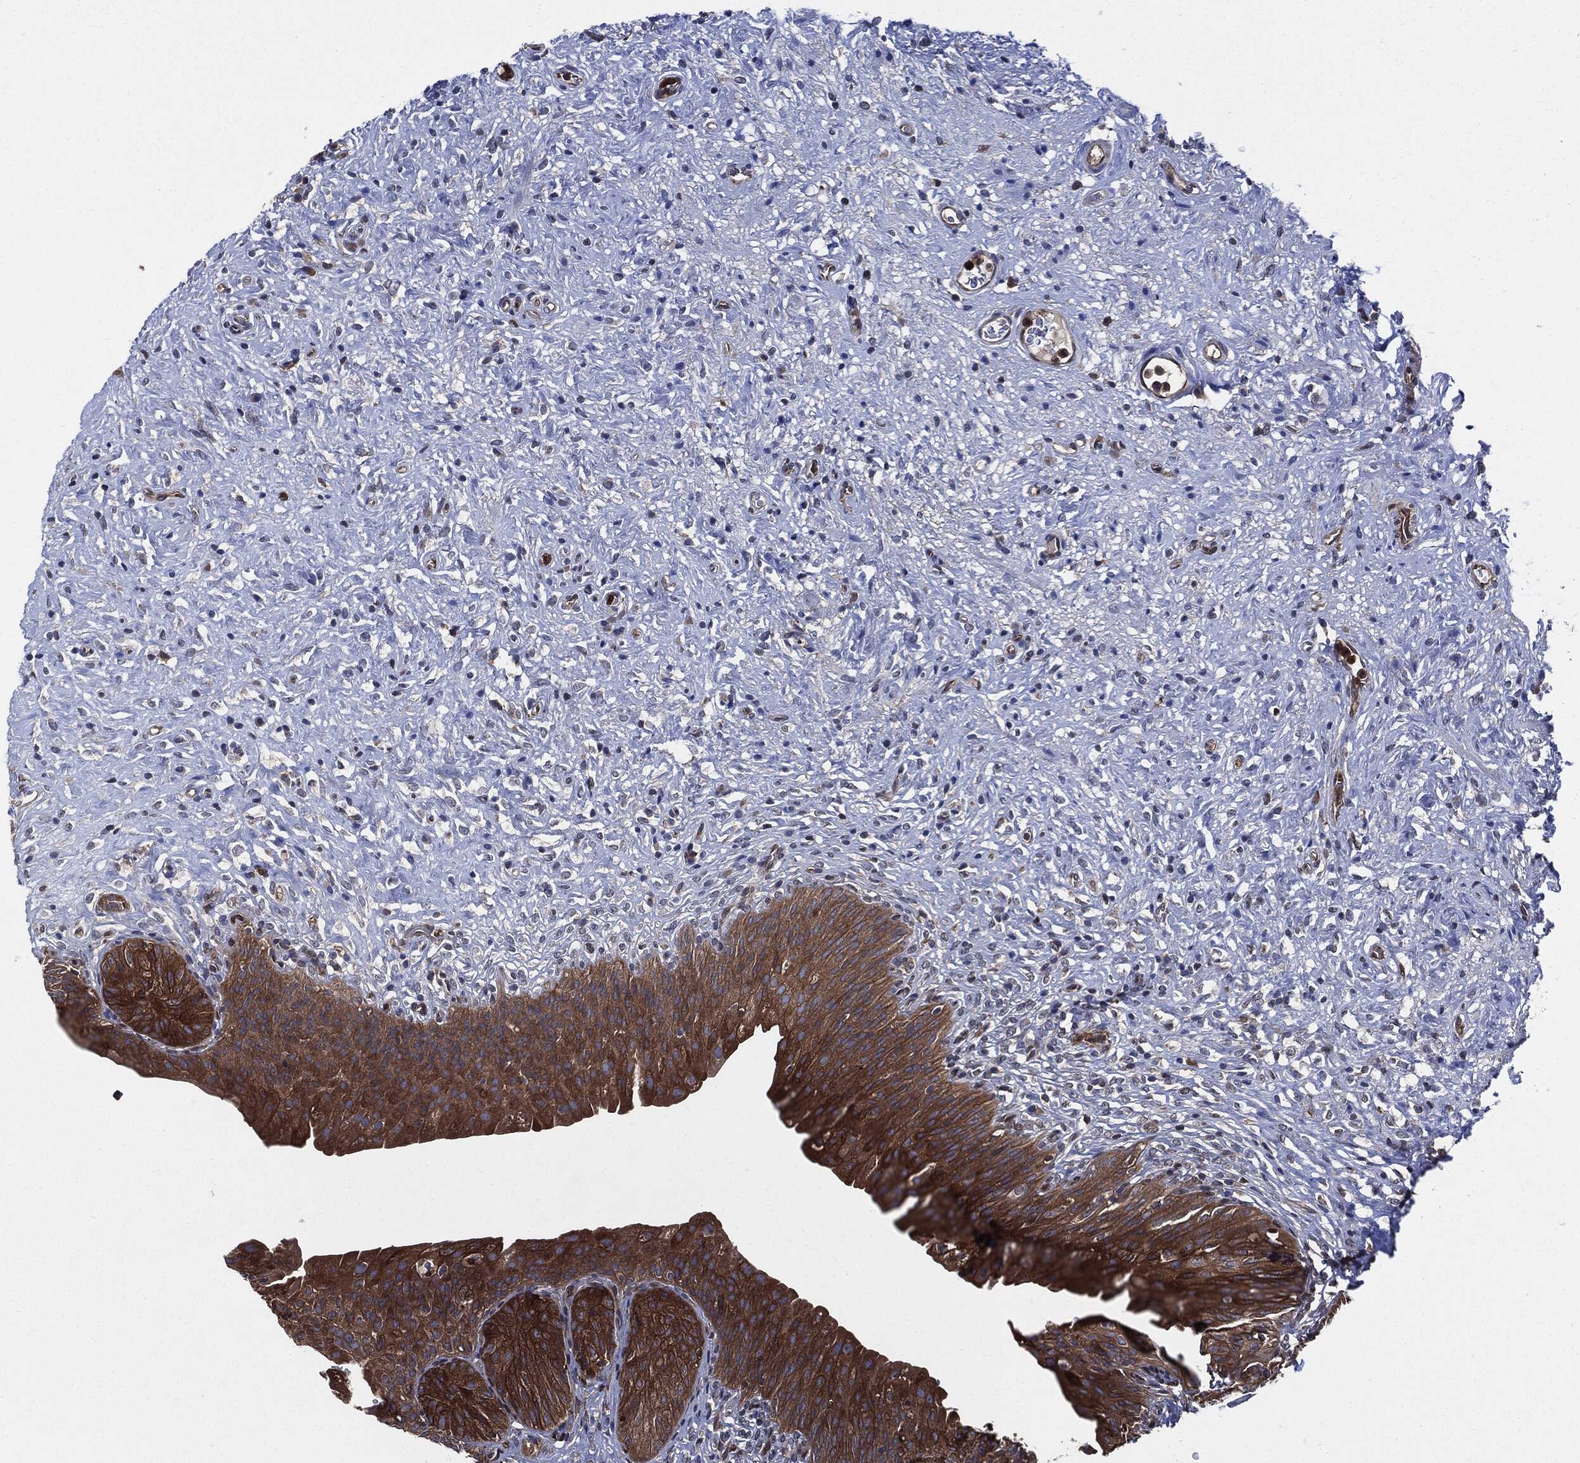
{"staining": {"intensity": "moderate", "quantity": ">75%", "location": "cytoplasmic/membranous"}, "tissue": "urinary bladder", "cell_type": "Urothelial cells", "image_type": "normal", "snomed": [{"axis": "morphology", "description": "Normal tissue, NOS"}, {"axis": "topography", "description": "Urinary bladder"}], "caption": "Human urinary bladder stained for a protein (brown) reveals moderate cytoplasmic/membranous positive positivity in approximately >75% of urothelial cells.", "gene": "XPNPEP1", "patient": {"sex": "male", "age": 46}}